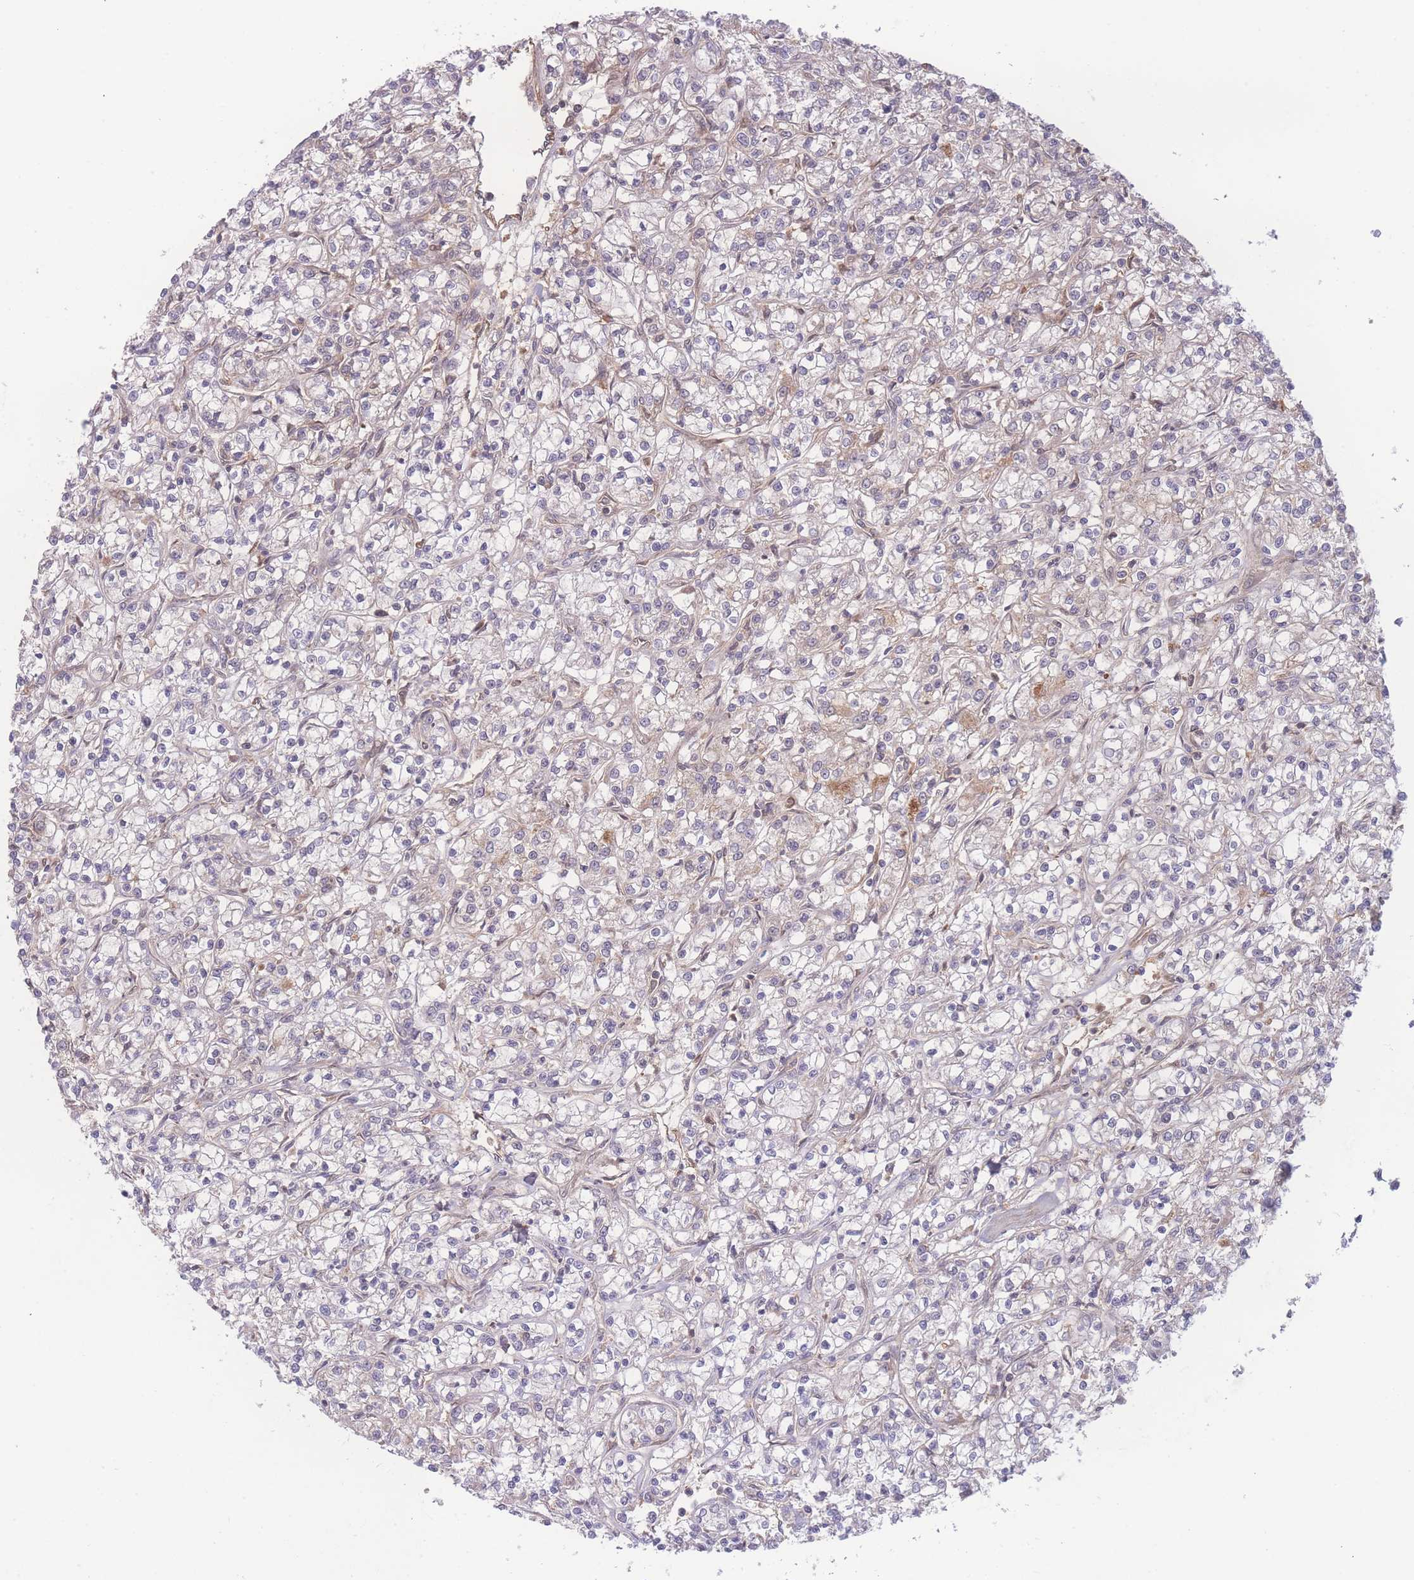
{"staining": {"intensity": "weak", "quantity": "<25%", "location": "cytoplasmic/membranous"}, "tissue": "renal cancer", "cell_type": "Tumor cells", "image_type": "cancer", "snomed": [{"axis": "morphology", "description": "Adenocarcinoma, NOS"}, {"axis": "topography", "description": "Kidney"}], "caption": "The immunohistochemistry histopathology image has no significant positivity in tumor cells of renal cancer tissue. (Immunohistochemistry, brightfield microscopy, high magnification).", "gene": "RAVER1", "patient": {"sex": "female", "age": 59}}